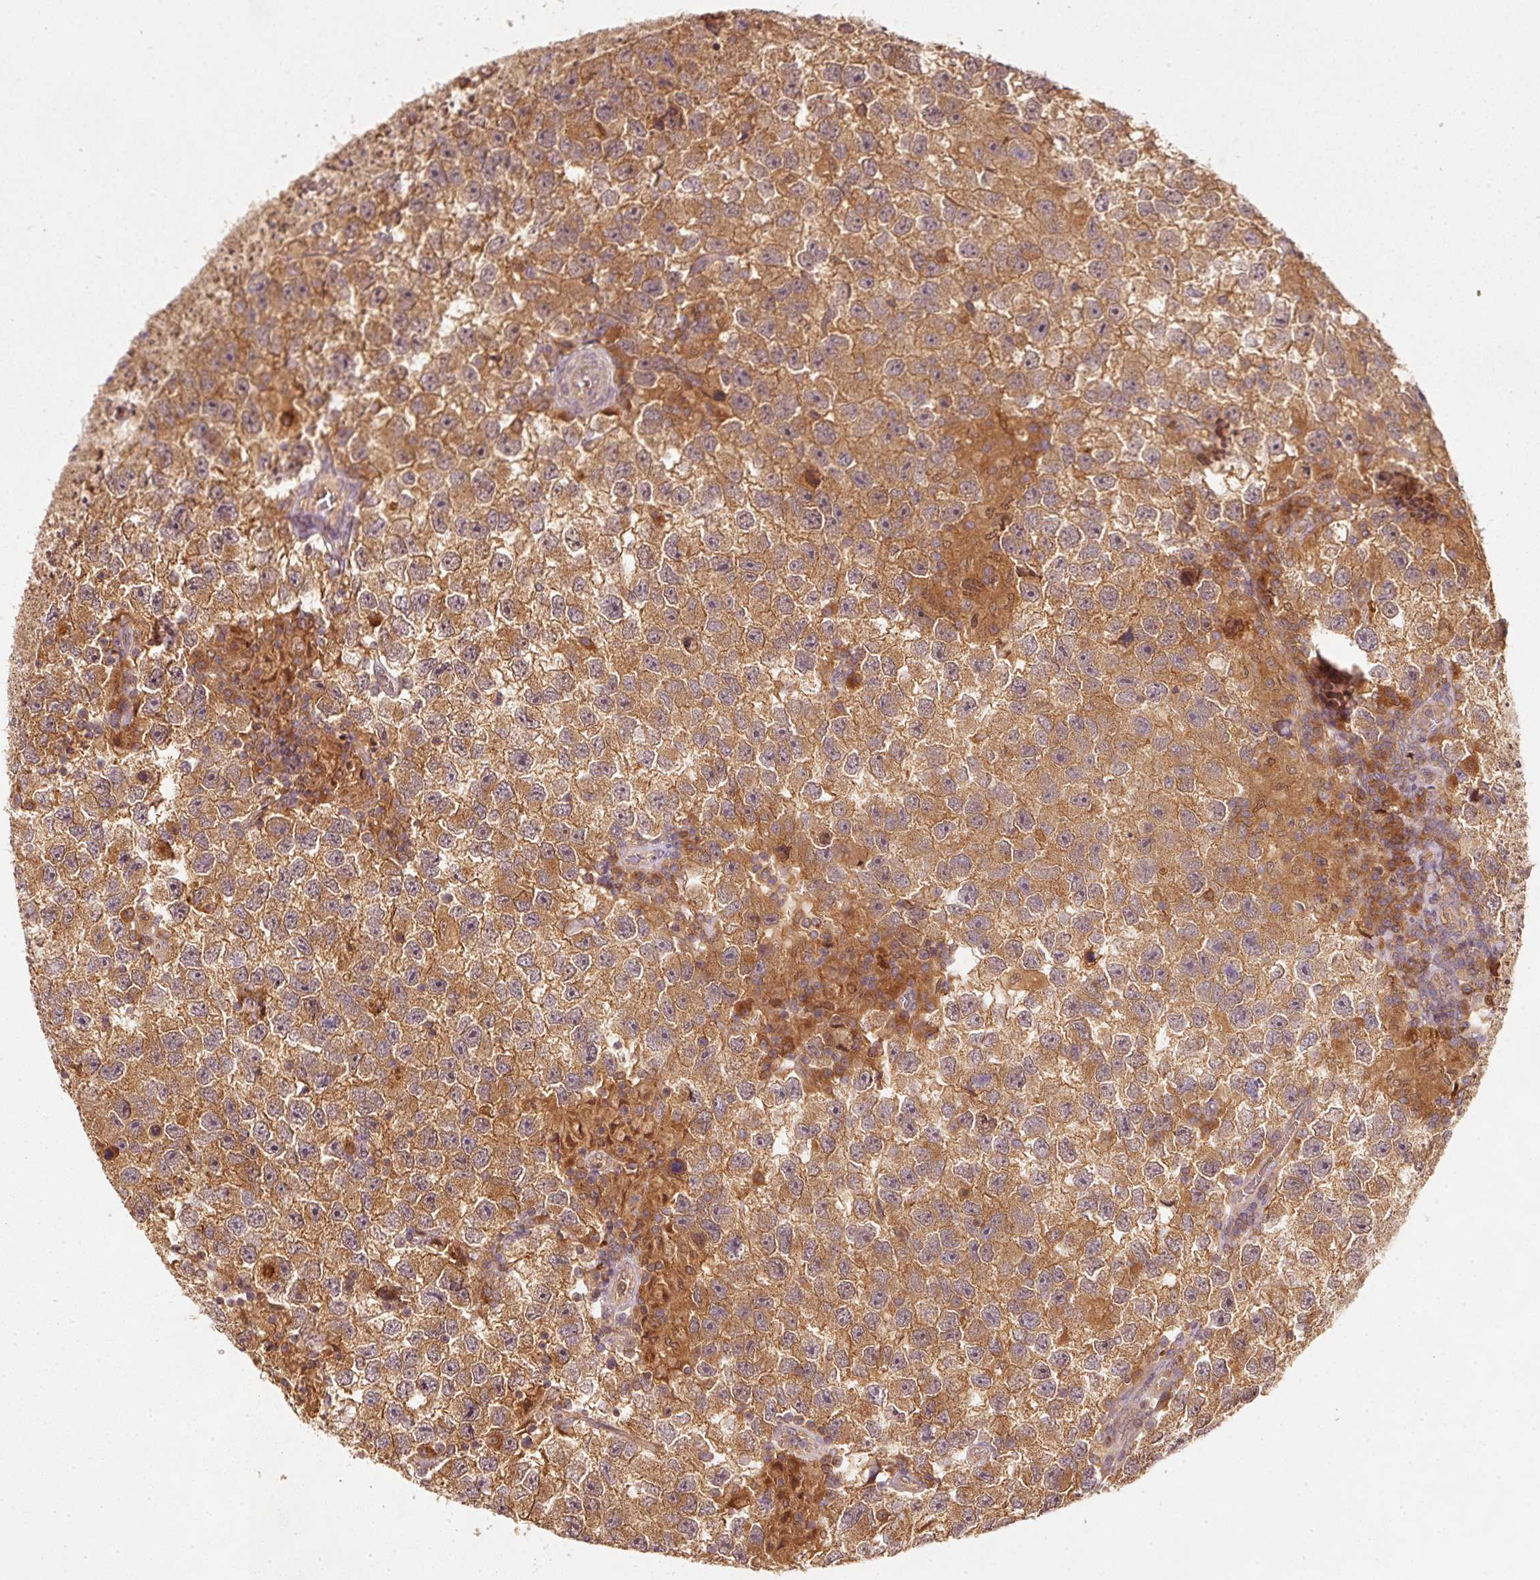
{"staining": {"intensity": "moderate", "quantity": ">75%", "location": "cytoplasmic/membranous"}, "tissue": "testis cancer", "cell_type": "Tumor cells", "image_type": "cancer", "snomed": [{"axis": "morphology", "description": "Seminoma, NOS"}, {"axis": "topography", "description": "Testis"}], "caption": "An immunohistochemistry histopathology image of neoplastic tissue is shown. Protein staining in brown labels moderate cytoplasmic/membranous positivity in testis seminoma within tumor cells.", "gene": "RRAS2", "patient": {"sex": "male", "age": 26}}